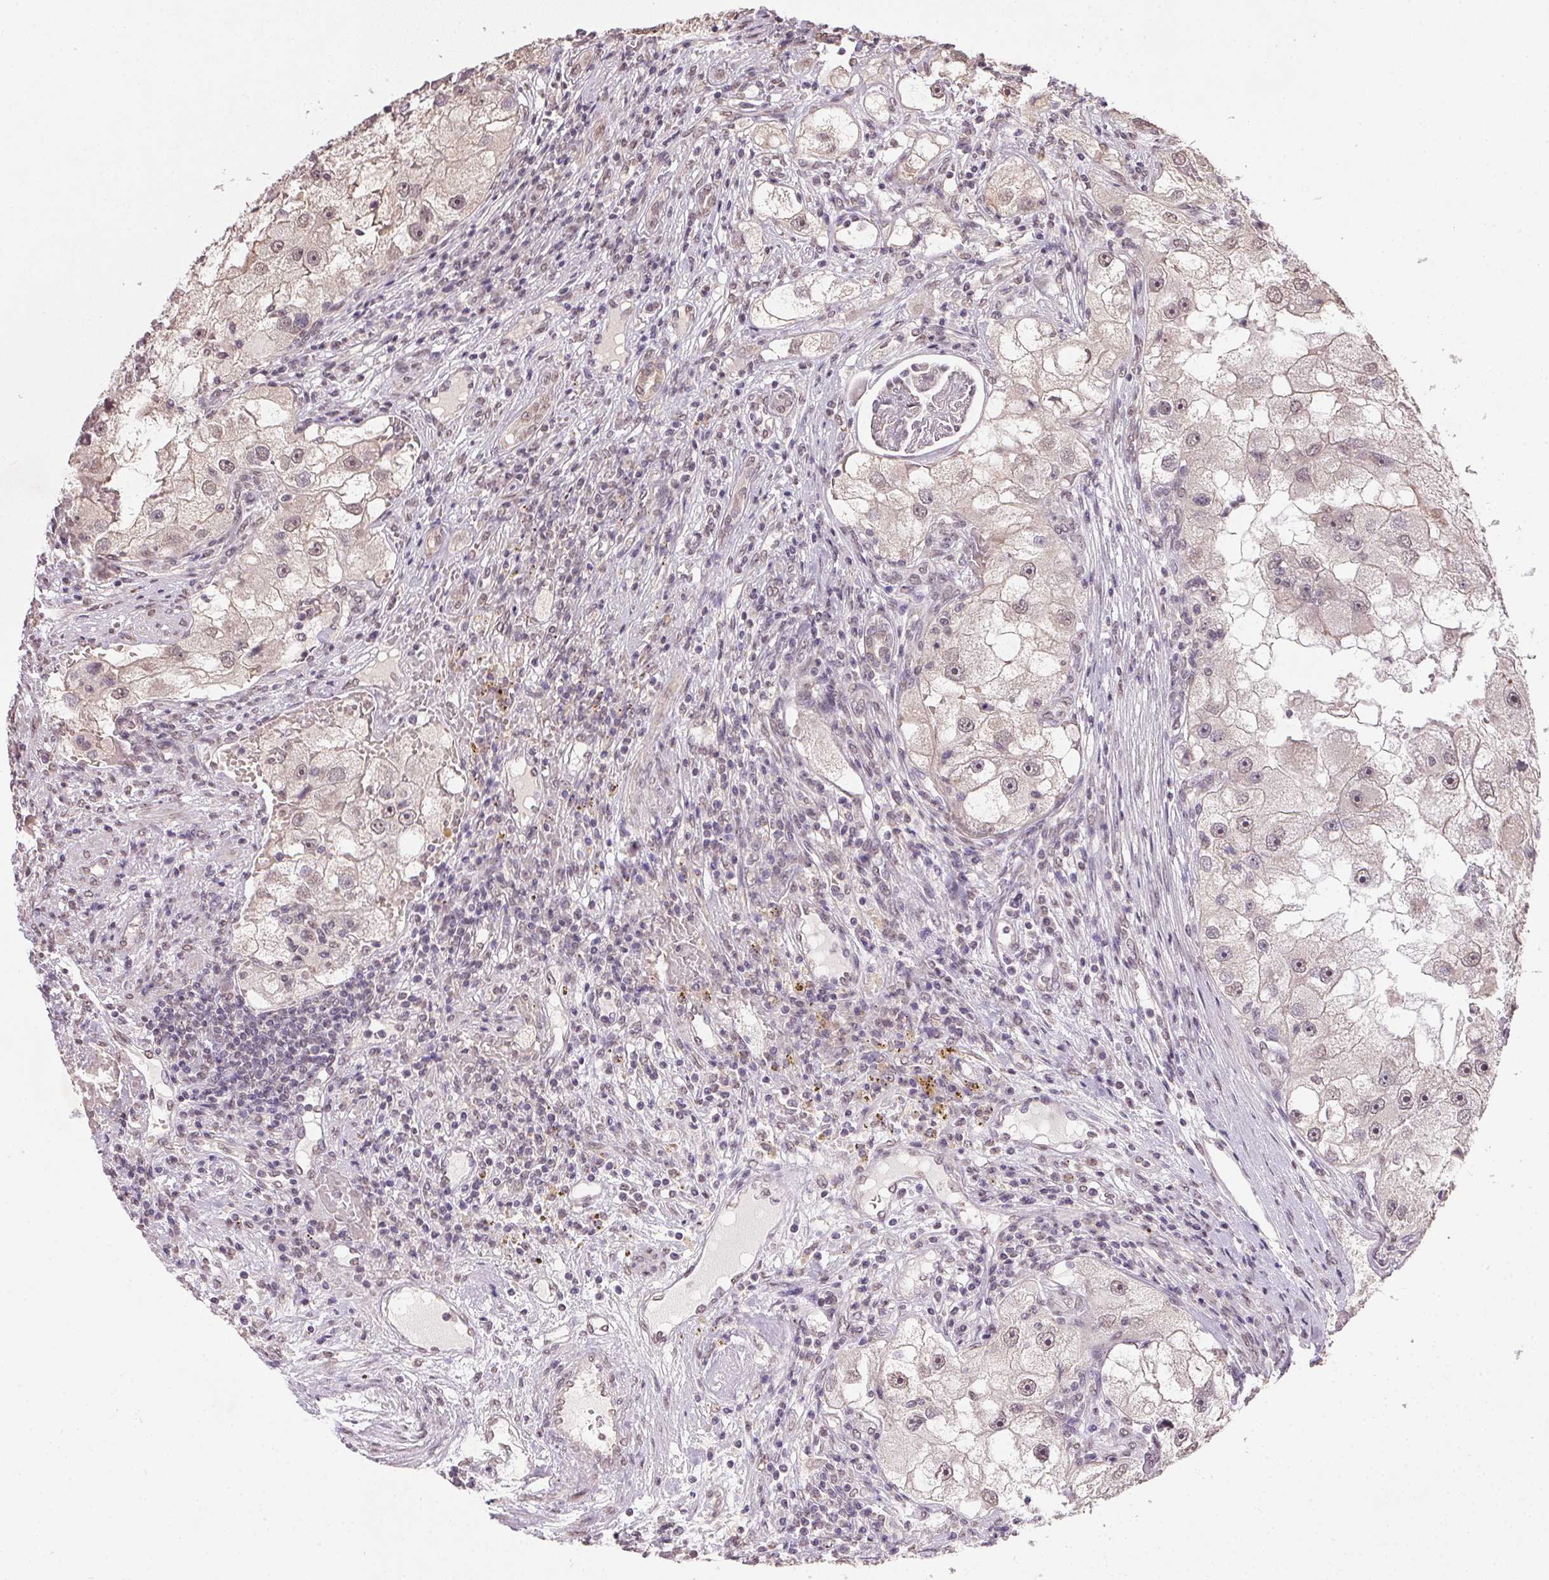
{"staining": {"intensity": "weak", "quantity": "<25%", "location": "nuclear"}, "tissue": "renal cancer", "cell_type": "Tumor cells", "image_type": "cancer", "snomed": [{"axis": "morphology", "description": "Adenocarcinoma, NOS"}, {"axis": "topography", "description": "Kidney"}], "caption": "Immunohistochemistry image of neoplastic tissue: human adenocarcinoma (renal) stained with DAB exhibits no significant protein positivity in tumor cells.", "gene": "PPP4R4", "patient": {"sex": "male", "age": 63}}